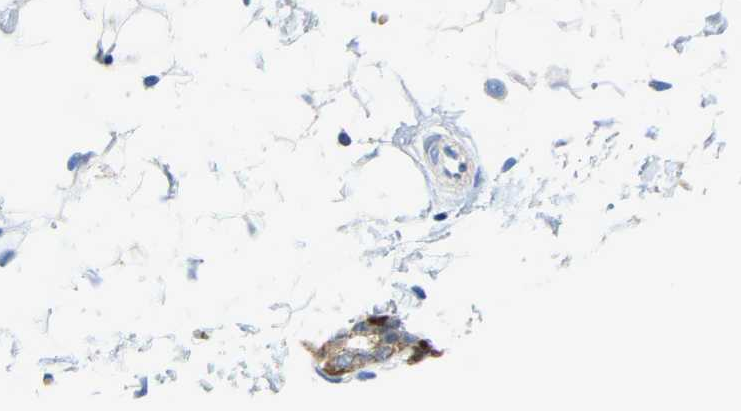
{"staining": {"intensity": "negative", "quantity": "none", "location": "none"}, "tissue": "breast", "cell_type": "Adipocytes", "image_type": "normal", "snomed": [{"axis": "morphology", "description": "Normal tissue, NOS"}, {"axis": "topography", "description": "Breast"}], "caption": "DAB immunohistochemical staining of unremarkable human breast exhibits no significant staining in adipocytes. (DAB IHC visualized using brightfield microscopy, high magnification).", "gene": "SERPINB5", "patient": {"sex": "female", "age": 22}}